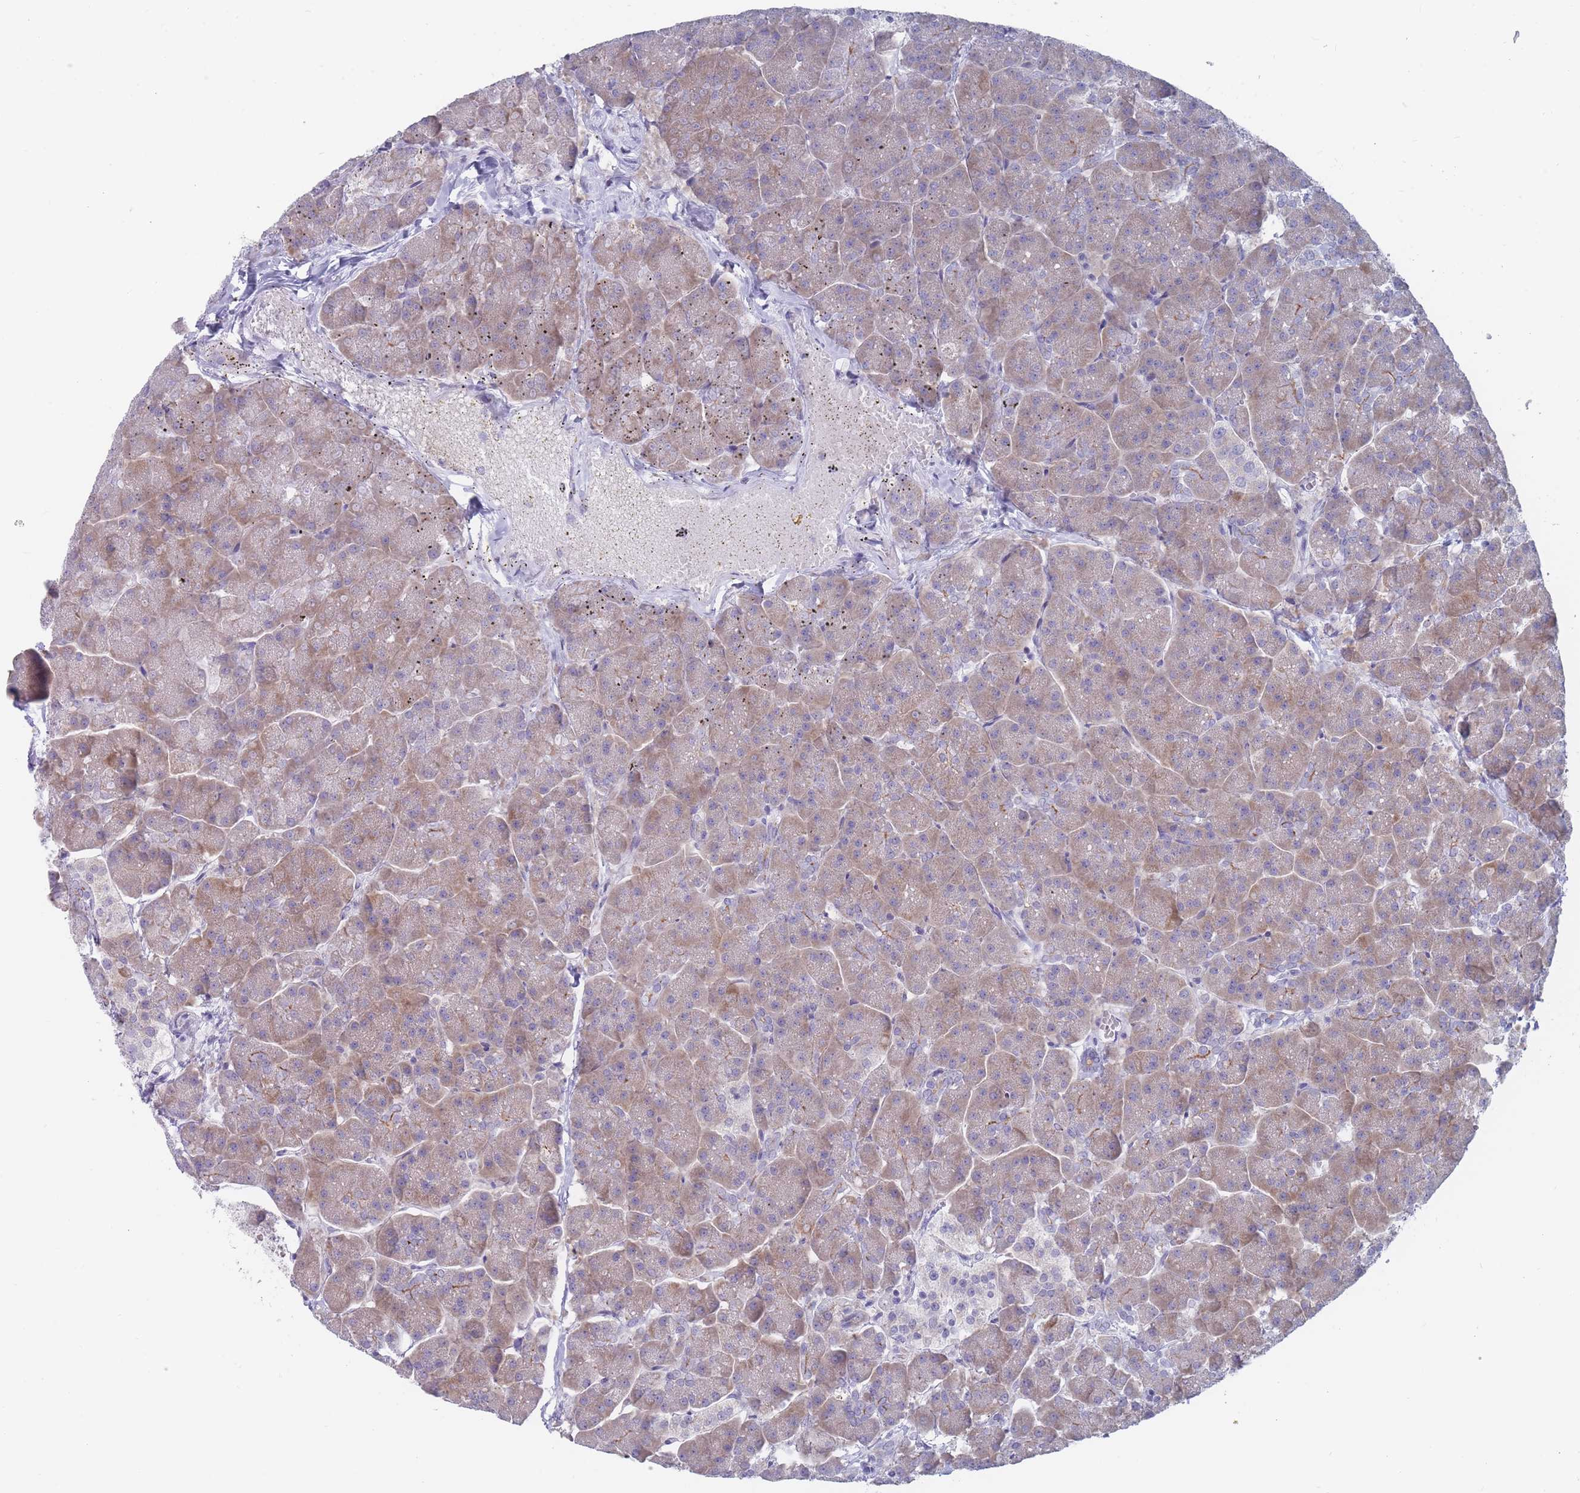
{"staining": {"intensity": "weak", "quantity": "25%-75%", "location": "cytoplasmic/membranous"}, "tissue": "pancreas", "cell_type": "Exocrine glandular cells", "image_type": "normal", "snomed": [{"axis": "morphology", "description": "Normal tissue, NOS"}, {"axis": "topography", "description": "Pancreas"}, {"axis": "topography", "description": "Peripheral nerve tissue"}], "caption": "A brown stain shows weak cytoplasmic/membranous expression of a protein in exocrine glandular cells of normal pancreas. (DAB (3,3'-diaminobenzidine) IHC, brown staining for protein, blue staining for nuclei).", "gene": "PIGU", "patient": {"sex": "male", "age": 54}}